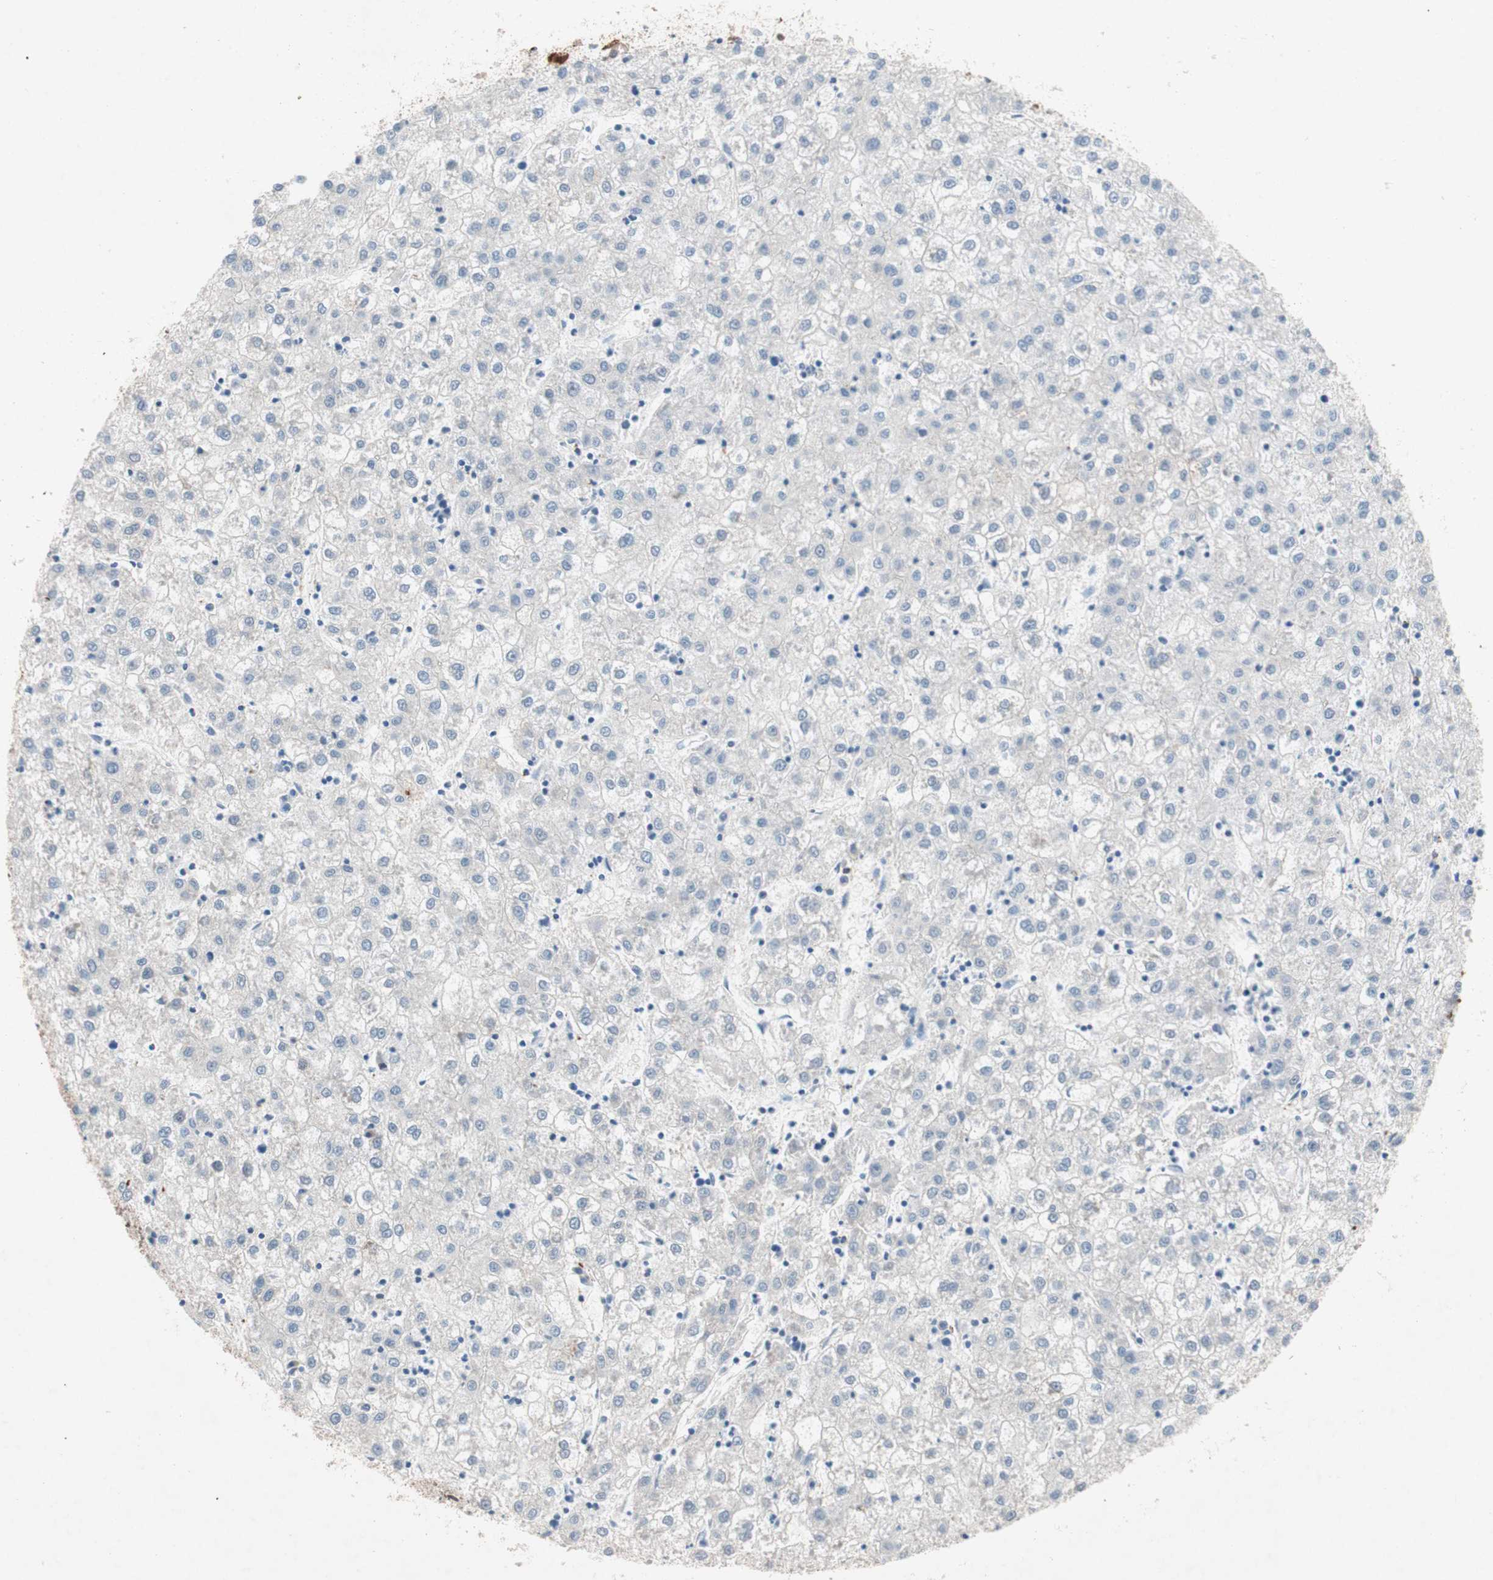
{"staining": {"intensity": "negative", "quantity": "none", "location": "none"}, "tissue": "liver cancer", "cell_type": "Tumor cells", "image_type": "cancer", "snomed": [{"axis": "morphology", "description": "Carcinoma, Hepatocellular, NOS"}, {"axis": "topography", "description": "Liver"}], "caption": "The micrograph displays no staining of tumor cells in liver hepatocellular carcinoma. The staining was performed using DAB (3,3'-diaminobenzidine) to visualize the protein expression in brown, while the nuclei were stained in blue with hematoxylin (Magnification: 20x).", "gene": "GALT", "patient": {"sex": "male", "age": 72}}